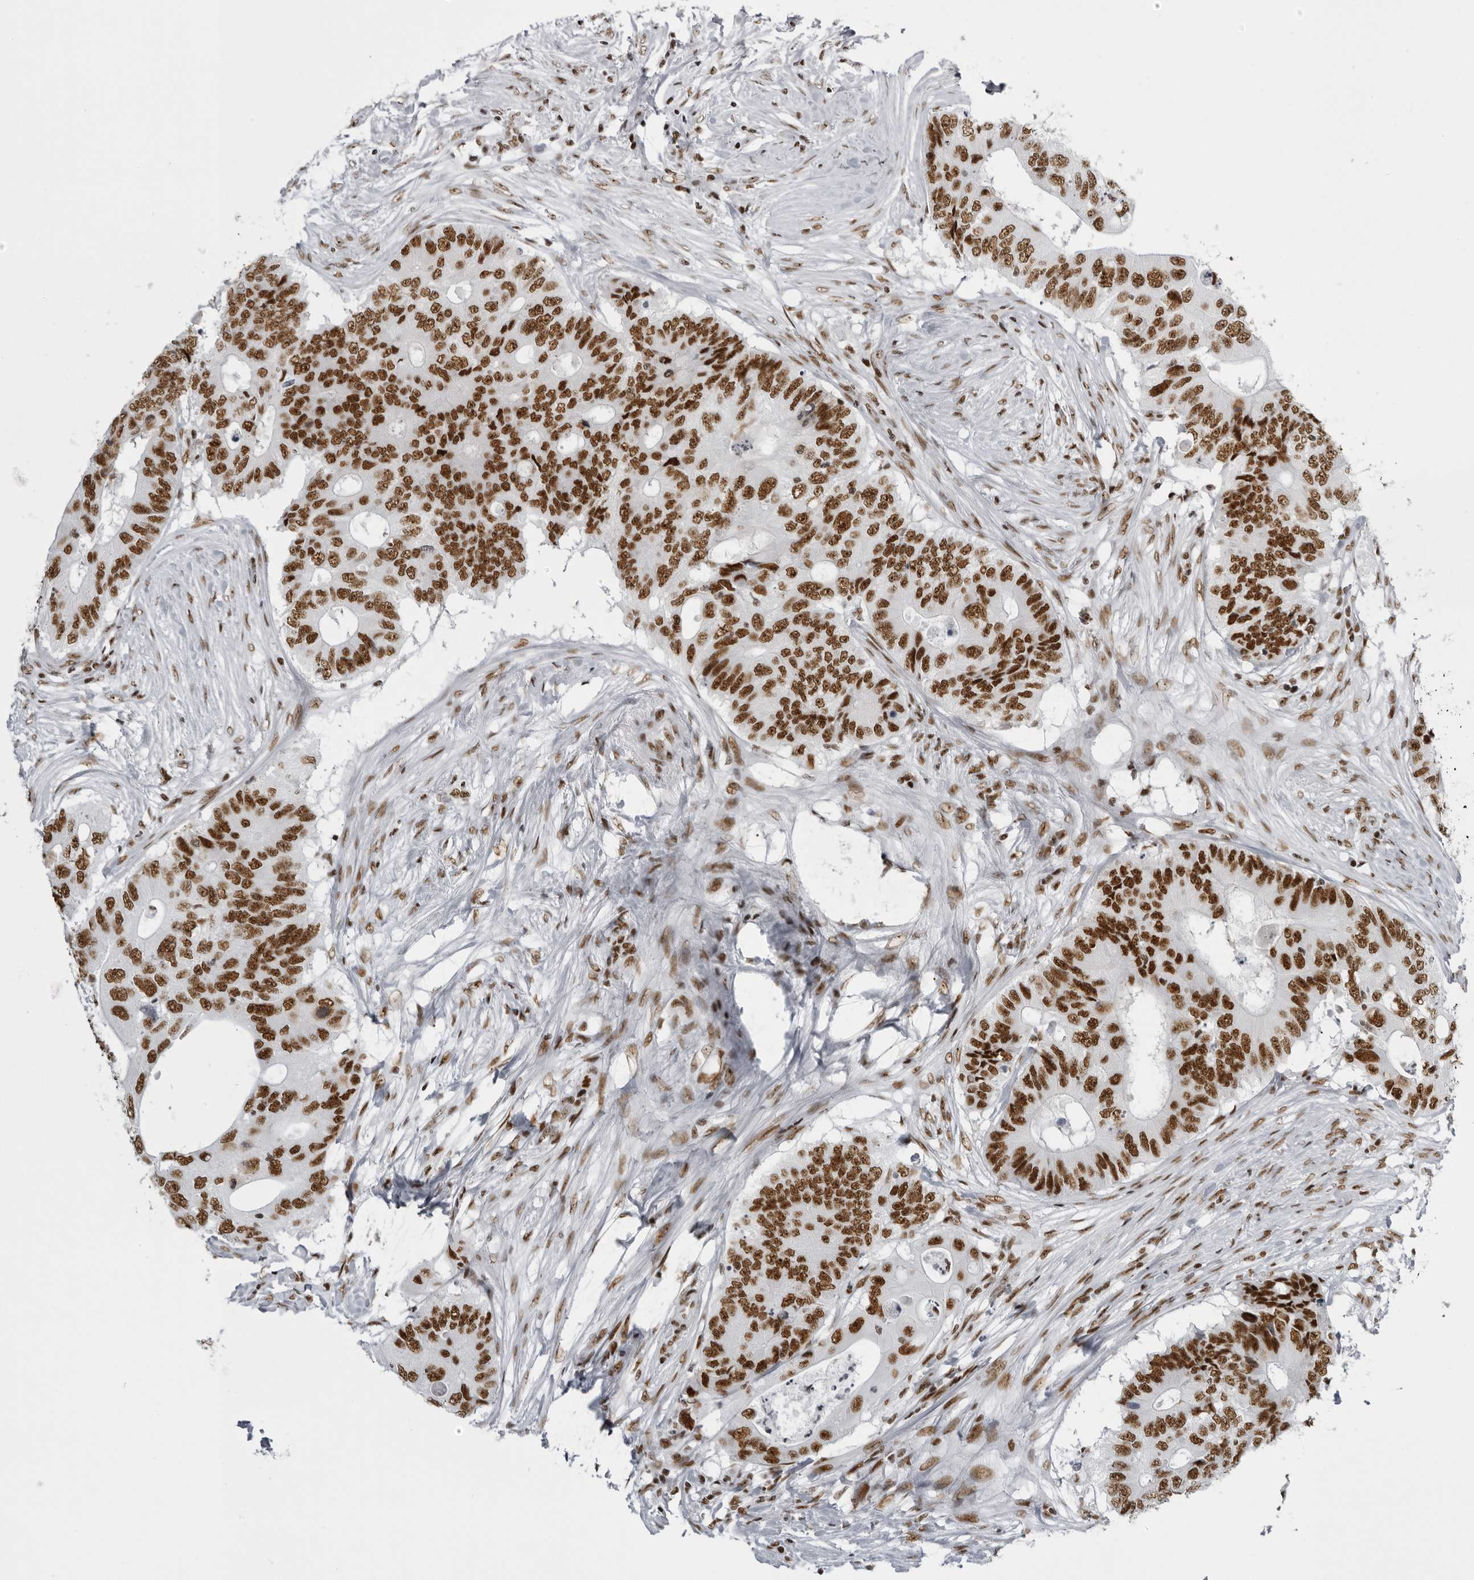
{"staining": {"intensity": "strong", "quantity": ">75%", "location": "nuclear"}, "tissue": "colorectal cancer", "cell_type": "Tumor cells", "image_type": "cancer", "snomed": [{"axis": "morphology", "description": "Adenocarcinoma, NOS"}, {"axis": "topography", "description": "Colon"}], "caption": "The micrograph exhibits a brown stain indicating the presence of a protein in the nuclear of tumor cells in colorectal cancer (adenocarcinoma).", "gene": "DHX9", "patient": {"sex": "male", "age": 71}}